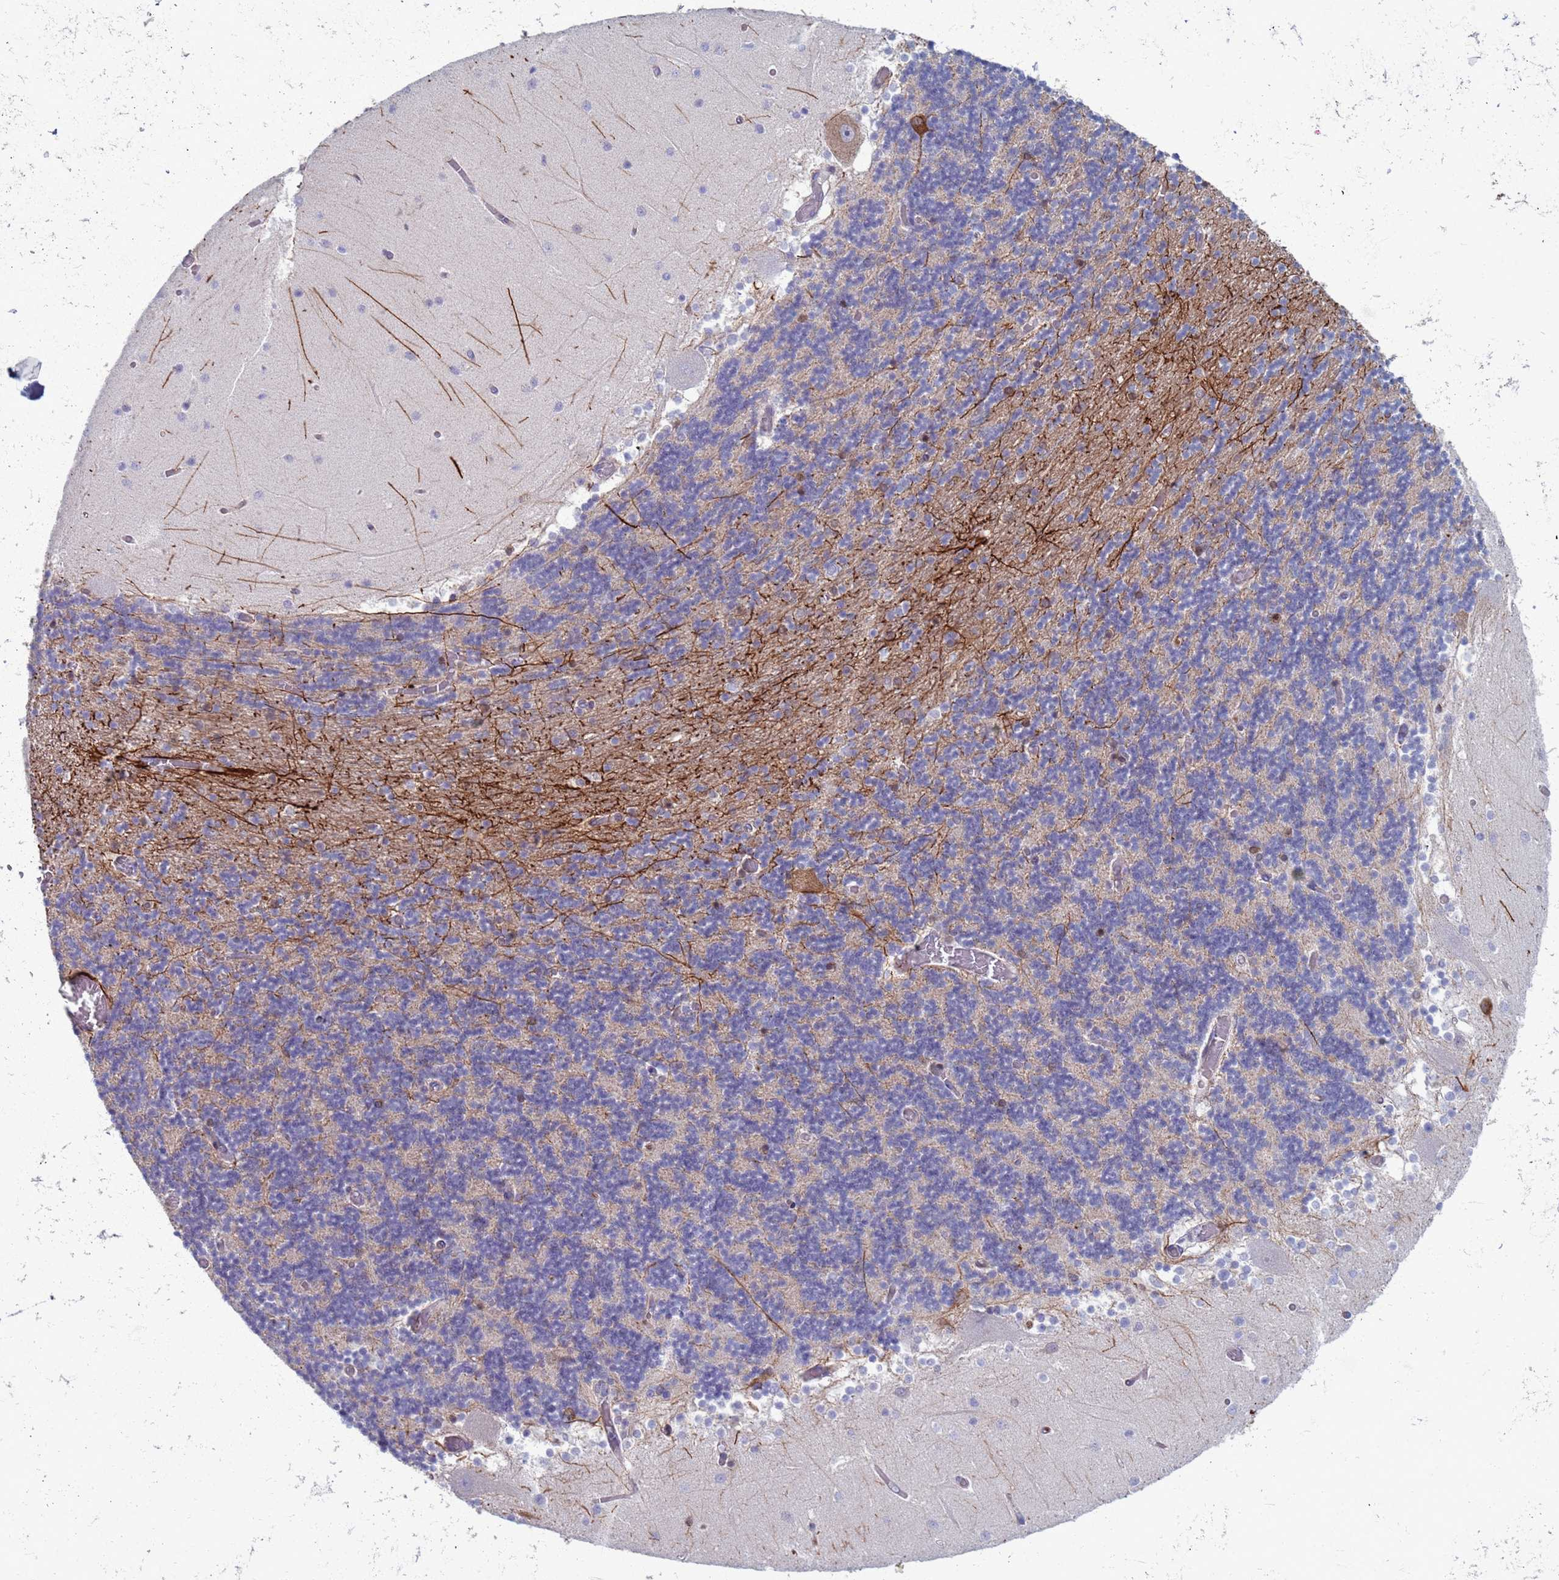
{"staining": {"intensity": "negative", "quantity": "none", "location": "none"}, "tissue": "cerebellum", "cell_type": "Cells in granular layer", "image_type": "normal", "snomed": [{"axis": "morphology", "description": "Normal tissue, NOS"}, {"axis": "topography", "description": "Cerebellum"}], "caption": "High magnification brightfield microscopy of benign cerebellum stained with DAB (3,3'-diaminobenzidine) (brown) and counterstained with hematoxylin (blue): cells in granular layer show no significant staining. (Brightfield microscopy of DAB (3,3'-diaminobenzidine) IHC at high magnification).", "gene": "CLCA2", "patient": {"sex": "female", "age": 28}}